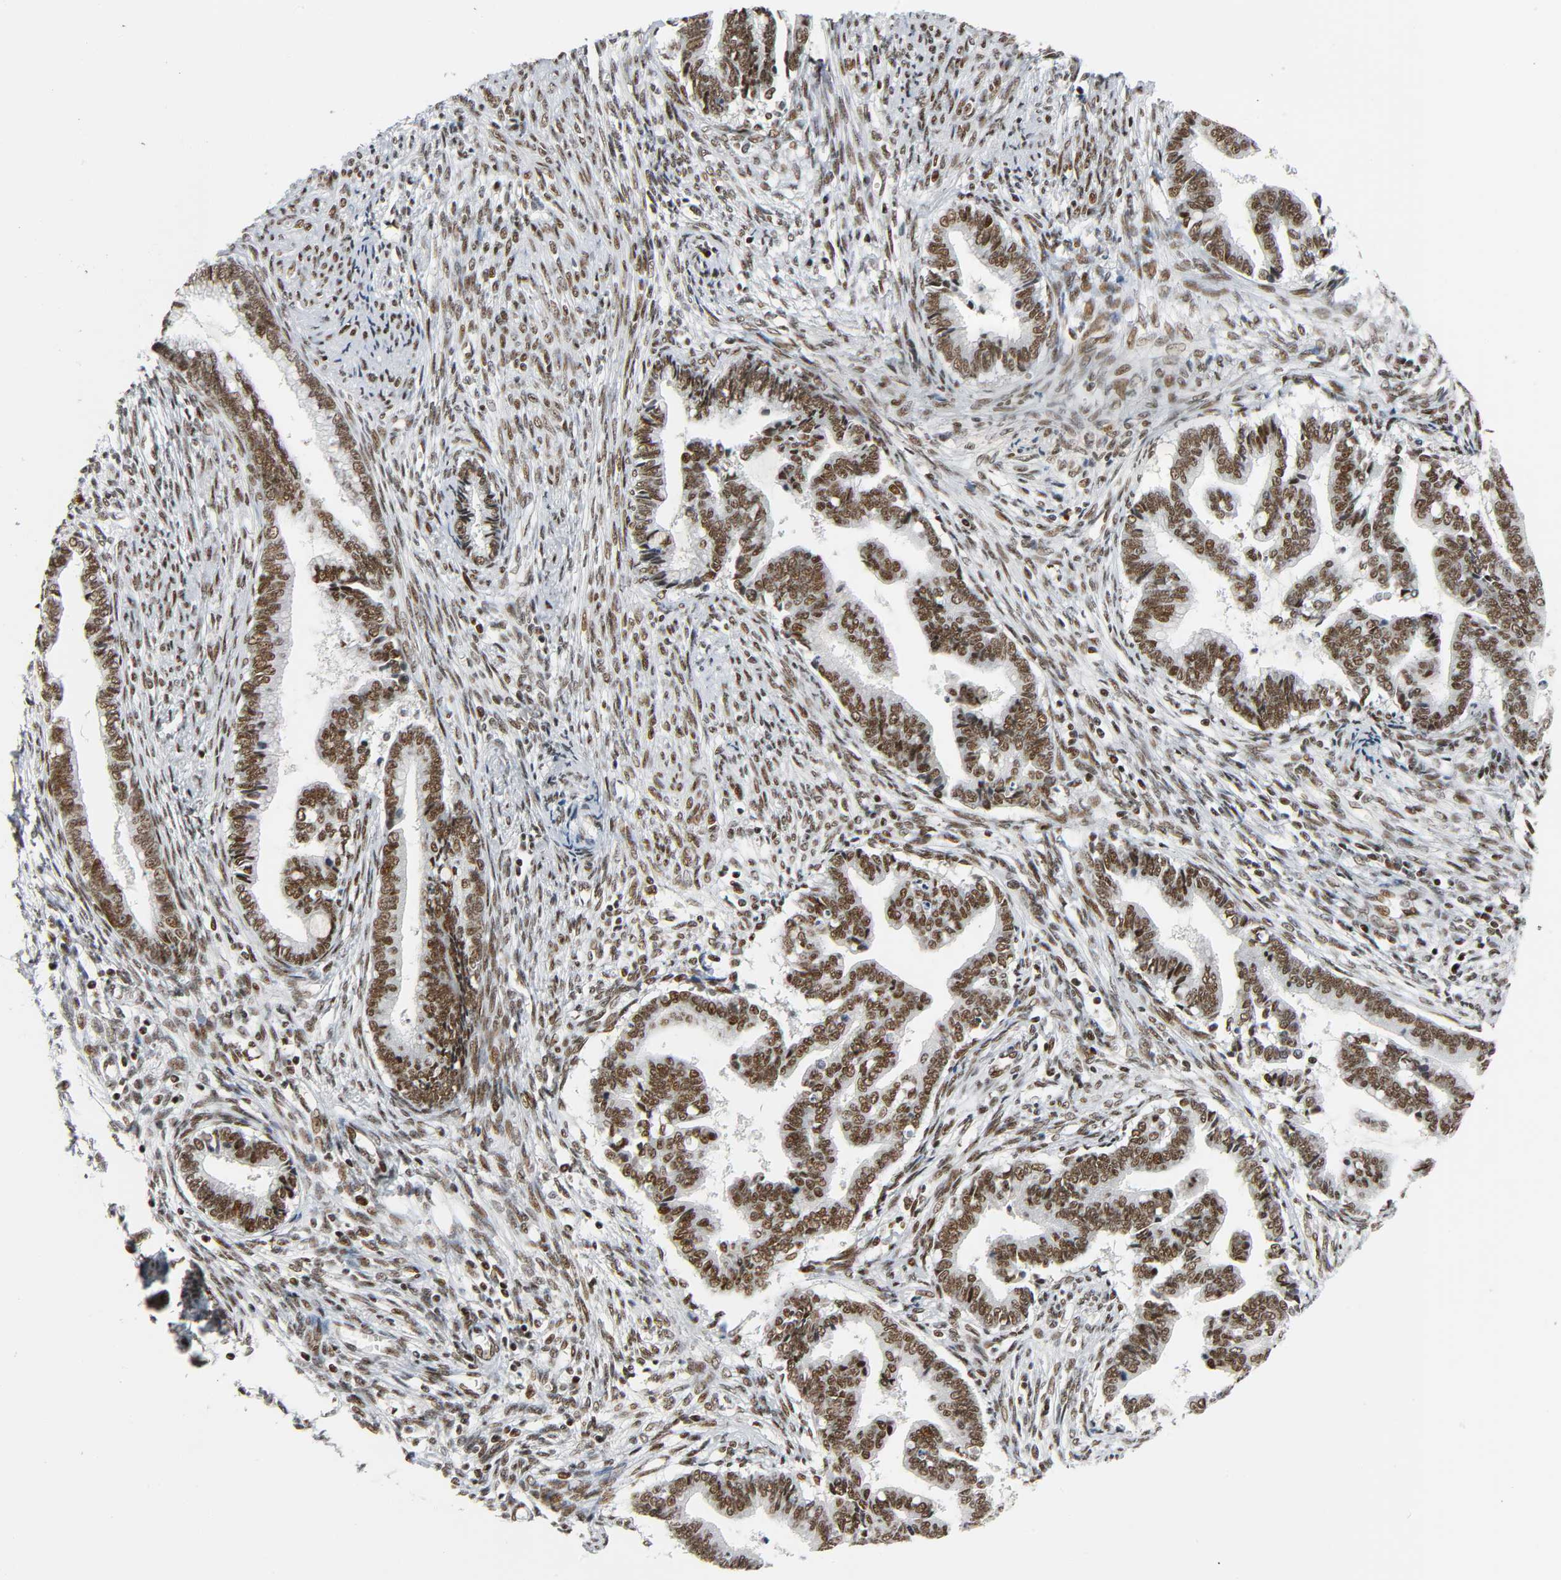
{"staining": {"intensity": "strong", "quantity": ">75%", "location": "nuclear"}, "tissue": "cervical cancer", "cell_type": "Tumor cells", "image_type": "cancer", "snomed": [{"axis": "morphology", "description": "Adenocarcinoma, NOS"}, {"axis": "topography", "description": "Cervix"}], "caption": "About >75% of tumor cells in cervical adenocarcinoma display strong nuclear protein positivity as visualized by brown immunohistochemical staining.", "gene": "CDK9", "patient": {"sex": "female", "age": 44}}